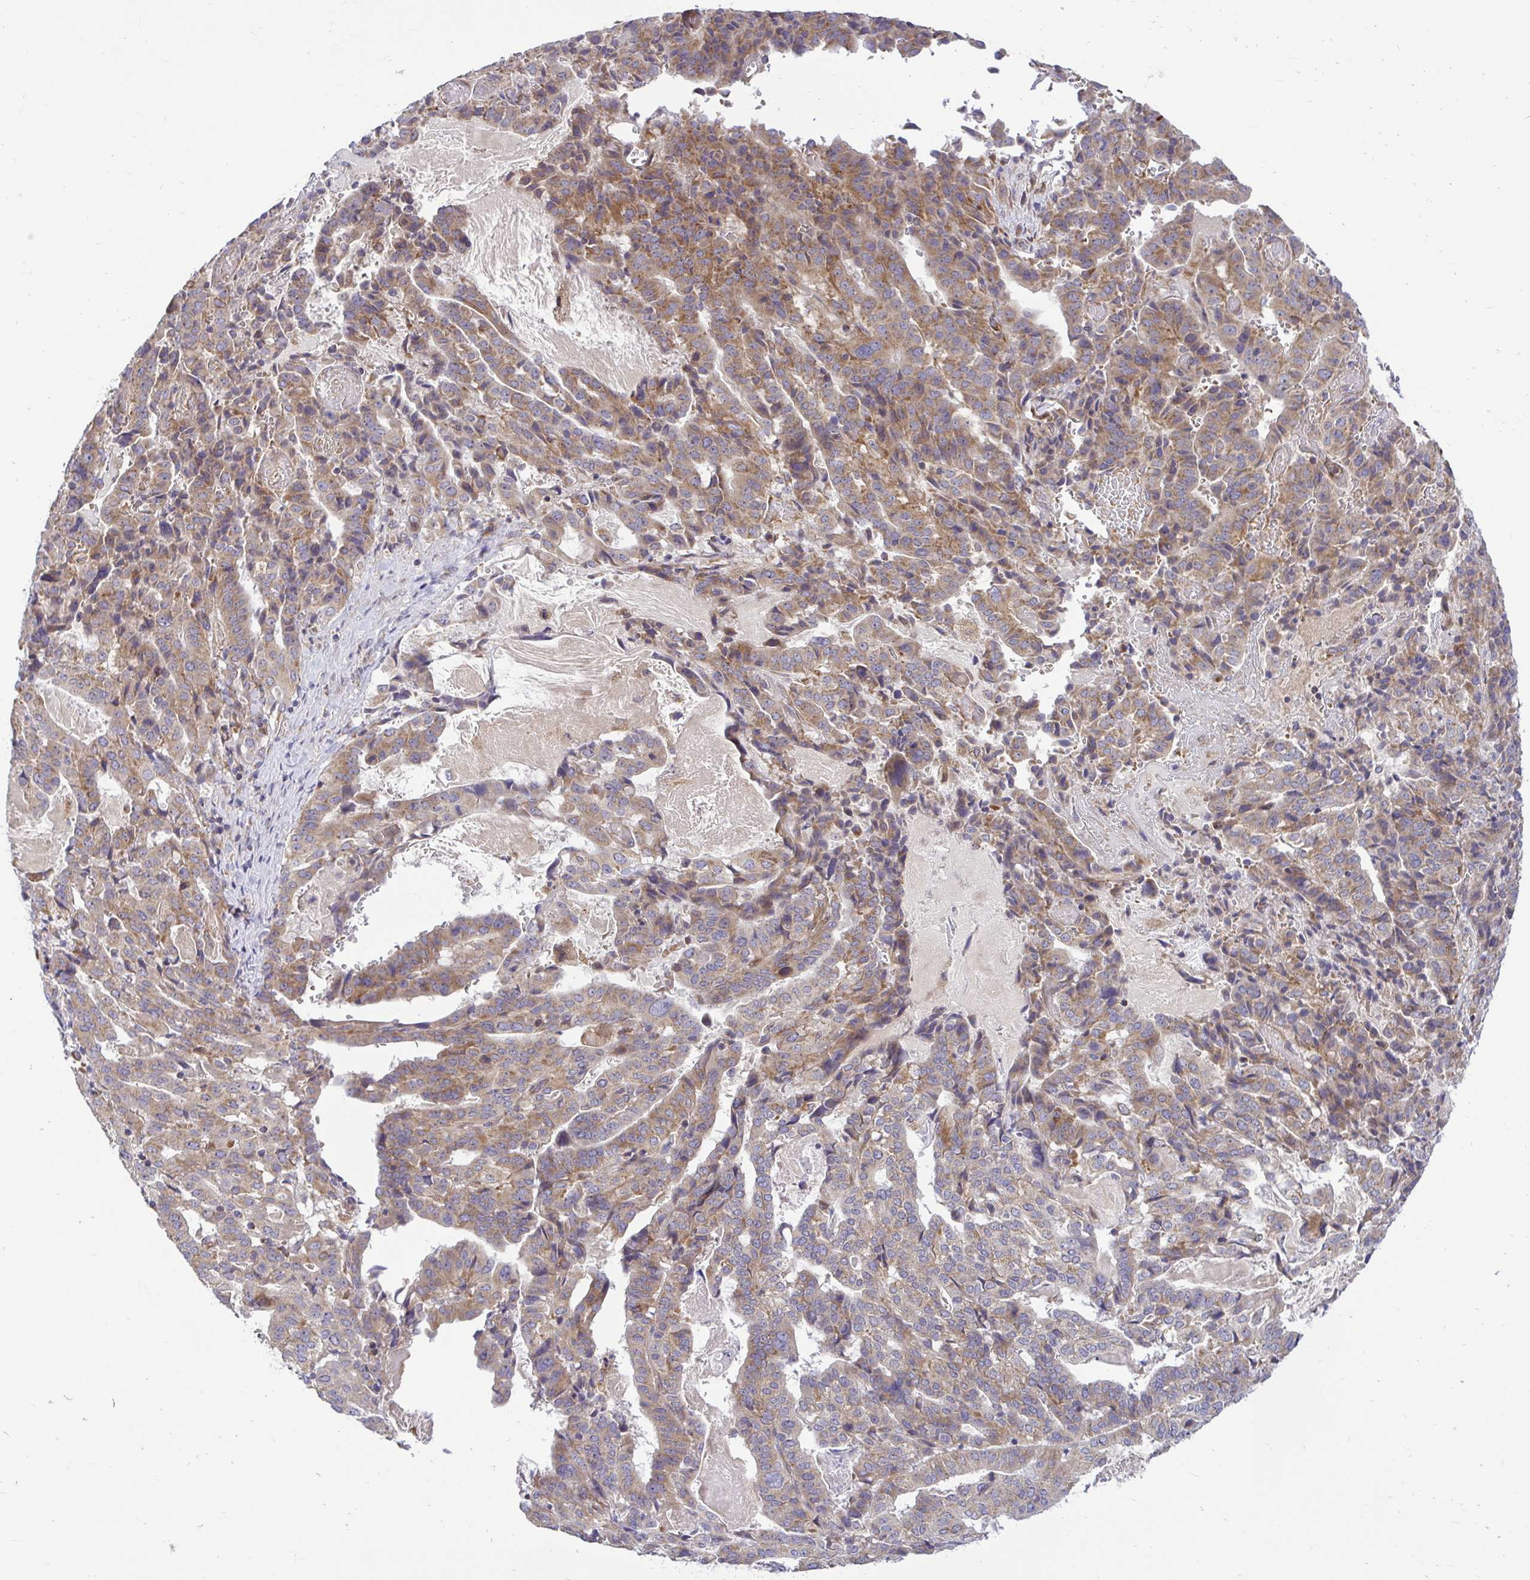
{"staining": {"intensity": "moderate", "quantity": ">75%", "location": "cytoplasmic/membranous"}, "tissue": "stomach cancer", "cell_type": "Tumor cells", "image_type": "cancer", "snomed": [{"axis": "morphology", "description": "Adenocarcinoma, NOS"}, {"axis": "topography", "description": "Stomach"}], "caption": "Immunohistochemistry (IHC) (DAB (3,3'-diaminobenzidine)) staining of human stomach cancer reveals moderate cytoplasmic/membranous protein staining in approximately >75% of tumor cells.", "gene": "VTI1B", "patient": {"sex": "male", "age": 48}}